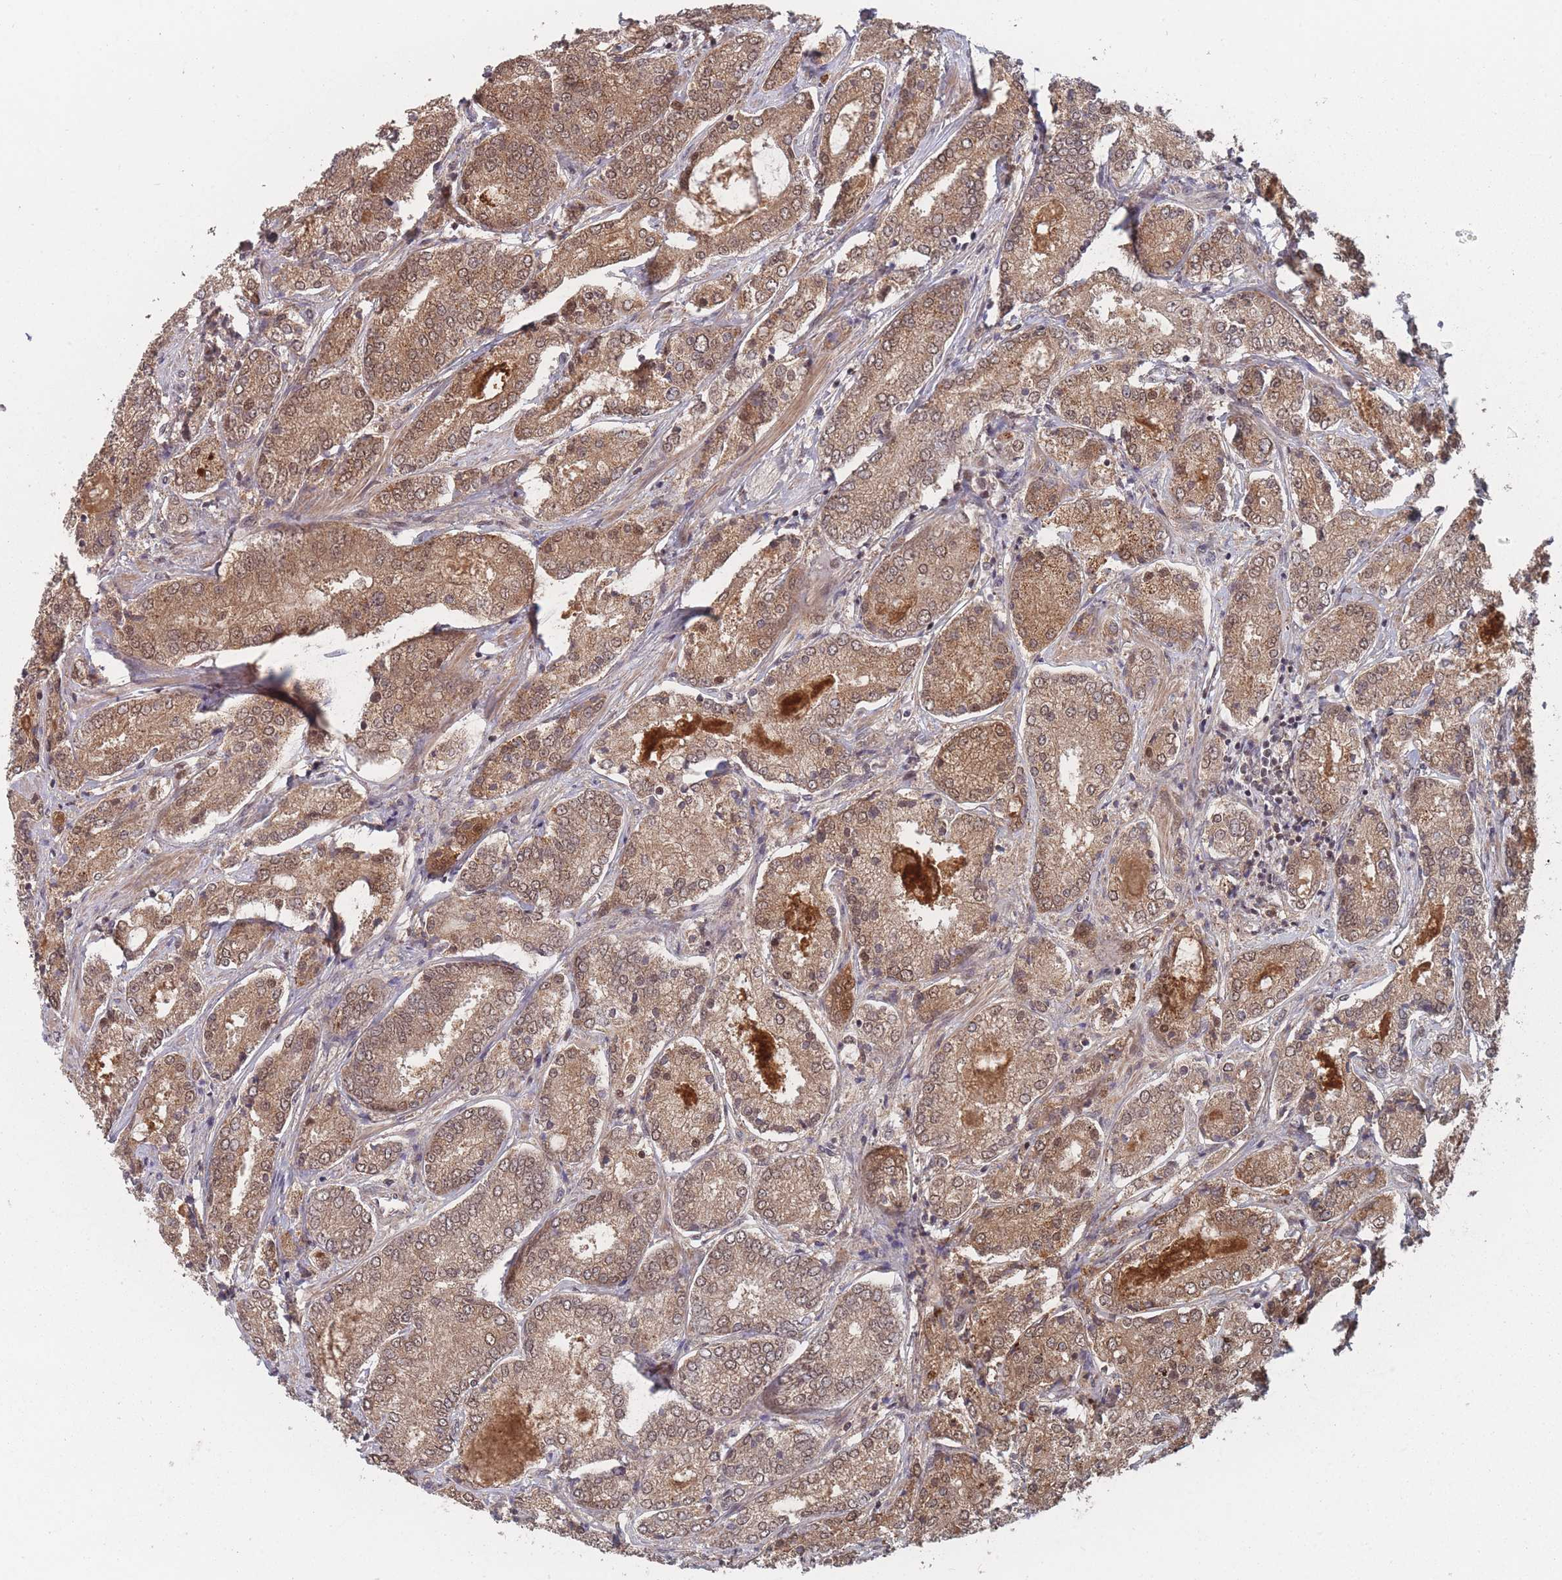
{"staining": {"intensity": "moderate", "quantity": ">75%", "location": "cytoplasmic/membranous,nuclear"}, "tissue": "prostate cancer", "cell_type": "Tumor cells", "image_type": "cancer", "snomed": [{"axis": "morphology", "description": "Adenocarcinoma, High grade"}, {"axis": "topography", "description": "Prostate"}], "caption": "About >75% of tumor cells in human high-grade adenocarcinoma (prostate) show moderate cytoplasmic/membranous and nuclear protein expression as visualized by brown immunohistochemical staining.", "gene": "CNTRL", "patient": {"sex": "male", "age": 63}}